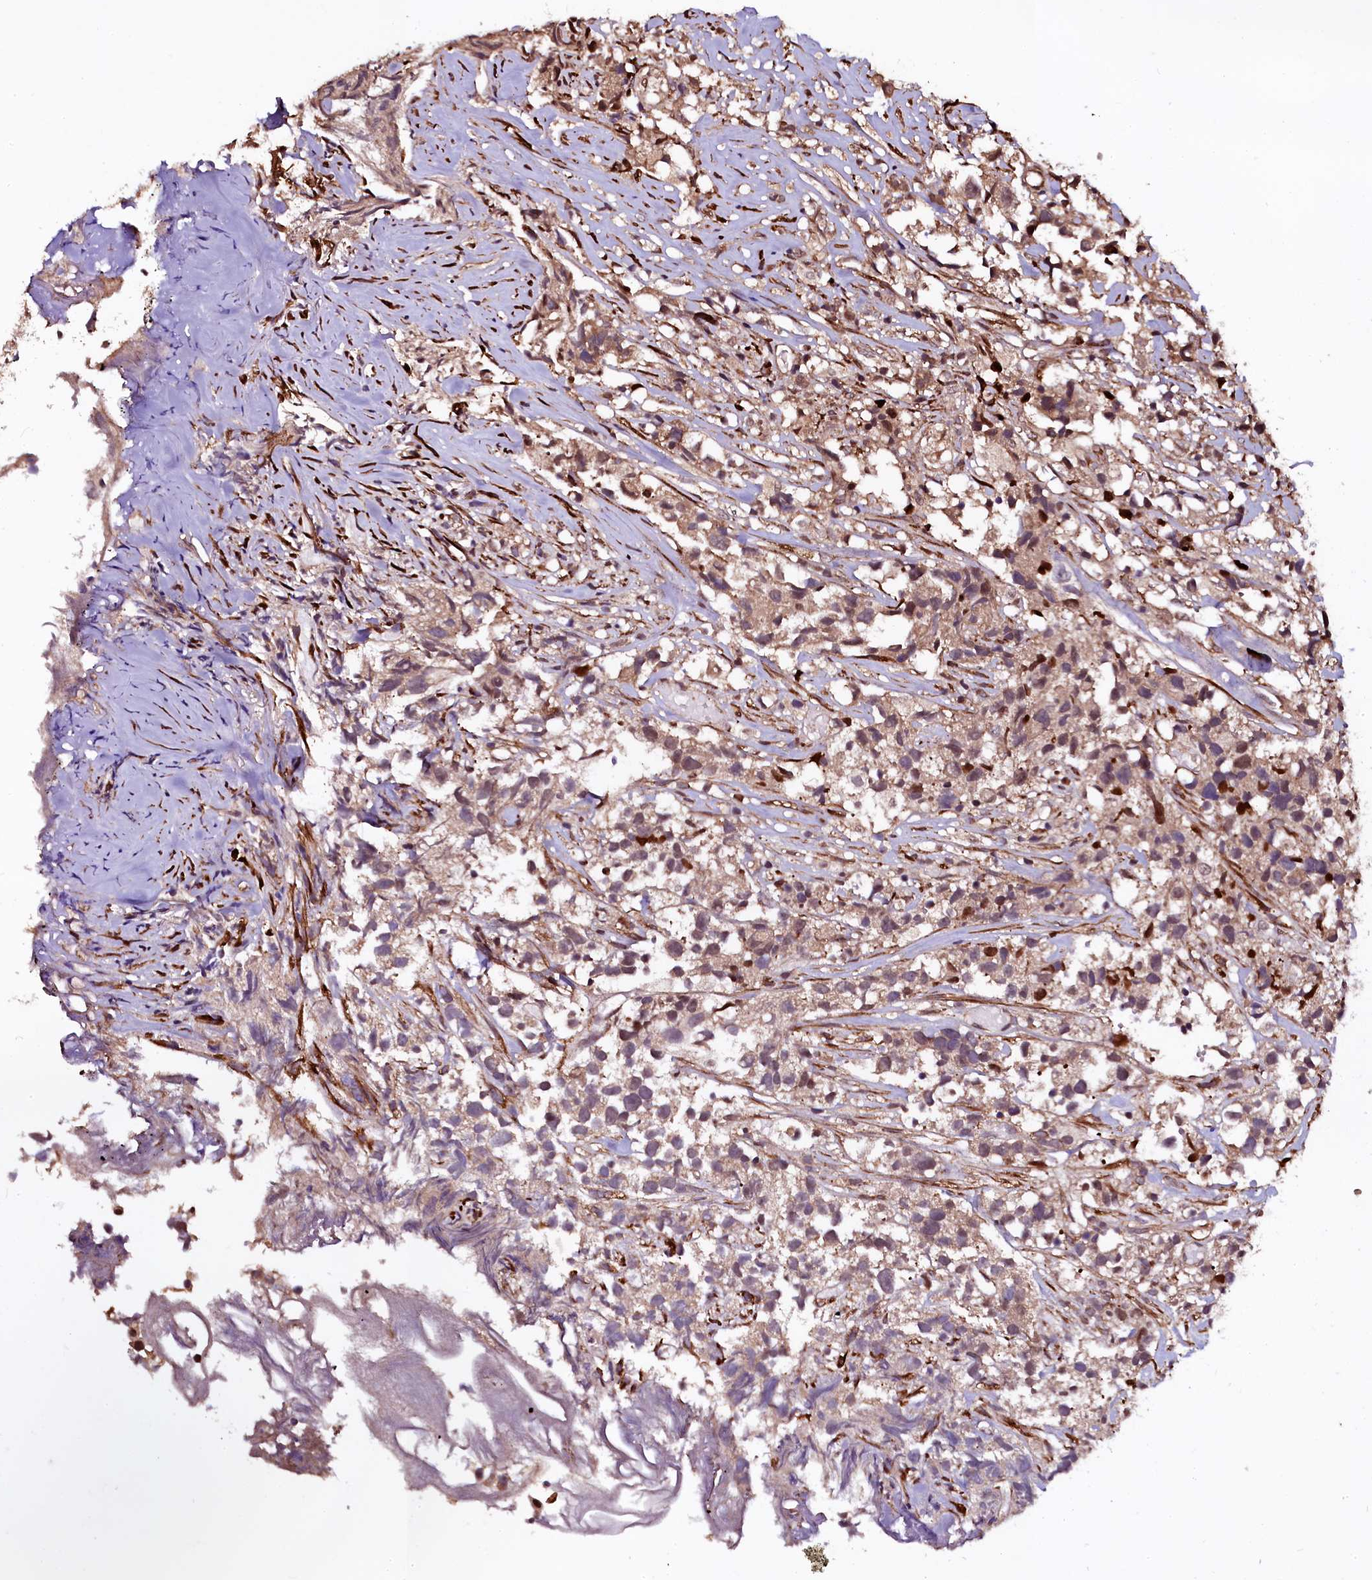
{"staining": {"intensity": "moderate", "quantity": ">75%", "location": "cytoplasmic/membranous"}, "tissue": "urothelial cancer", "cell_type": "Tumor cells", "image_type": "cancer", "snomed": [{"axis": "morphology", "description": "Urothelial carcinoma, High grade"}, {"axis": "topography", "description": "Urinary bladder"}], "caption": "A histopathology image showing moderate cytoplasmic/membranous staining in approximately >75% of tumor cells in urothelial cancer, as visualized by brown immunohistochemical staining.", "gene": "N4BP1", "patient": {"sex": "female", "age": 75}}